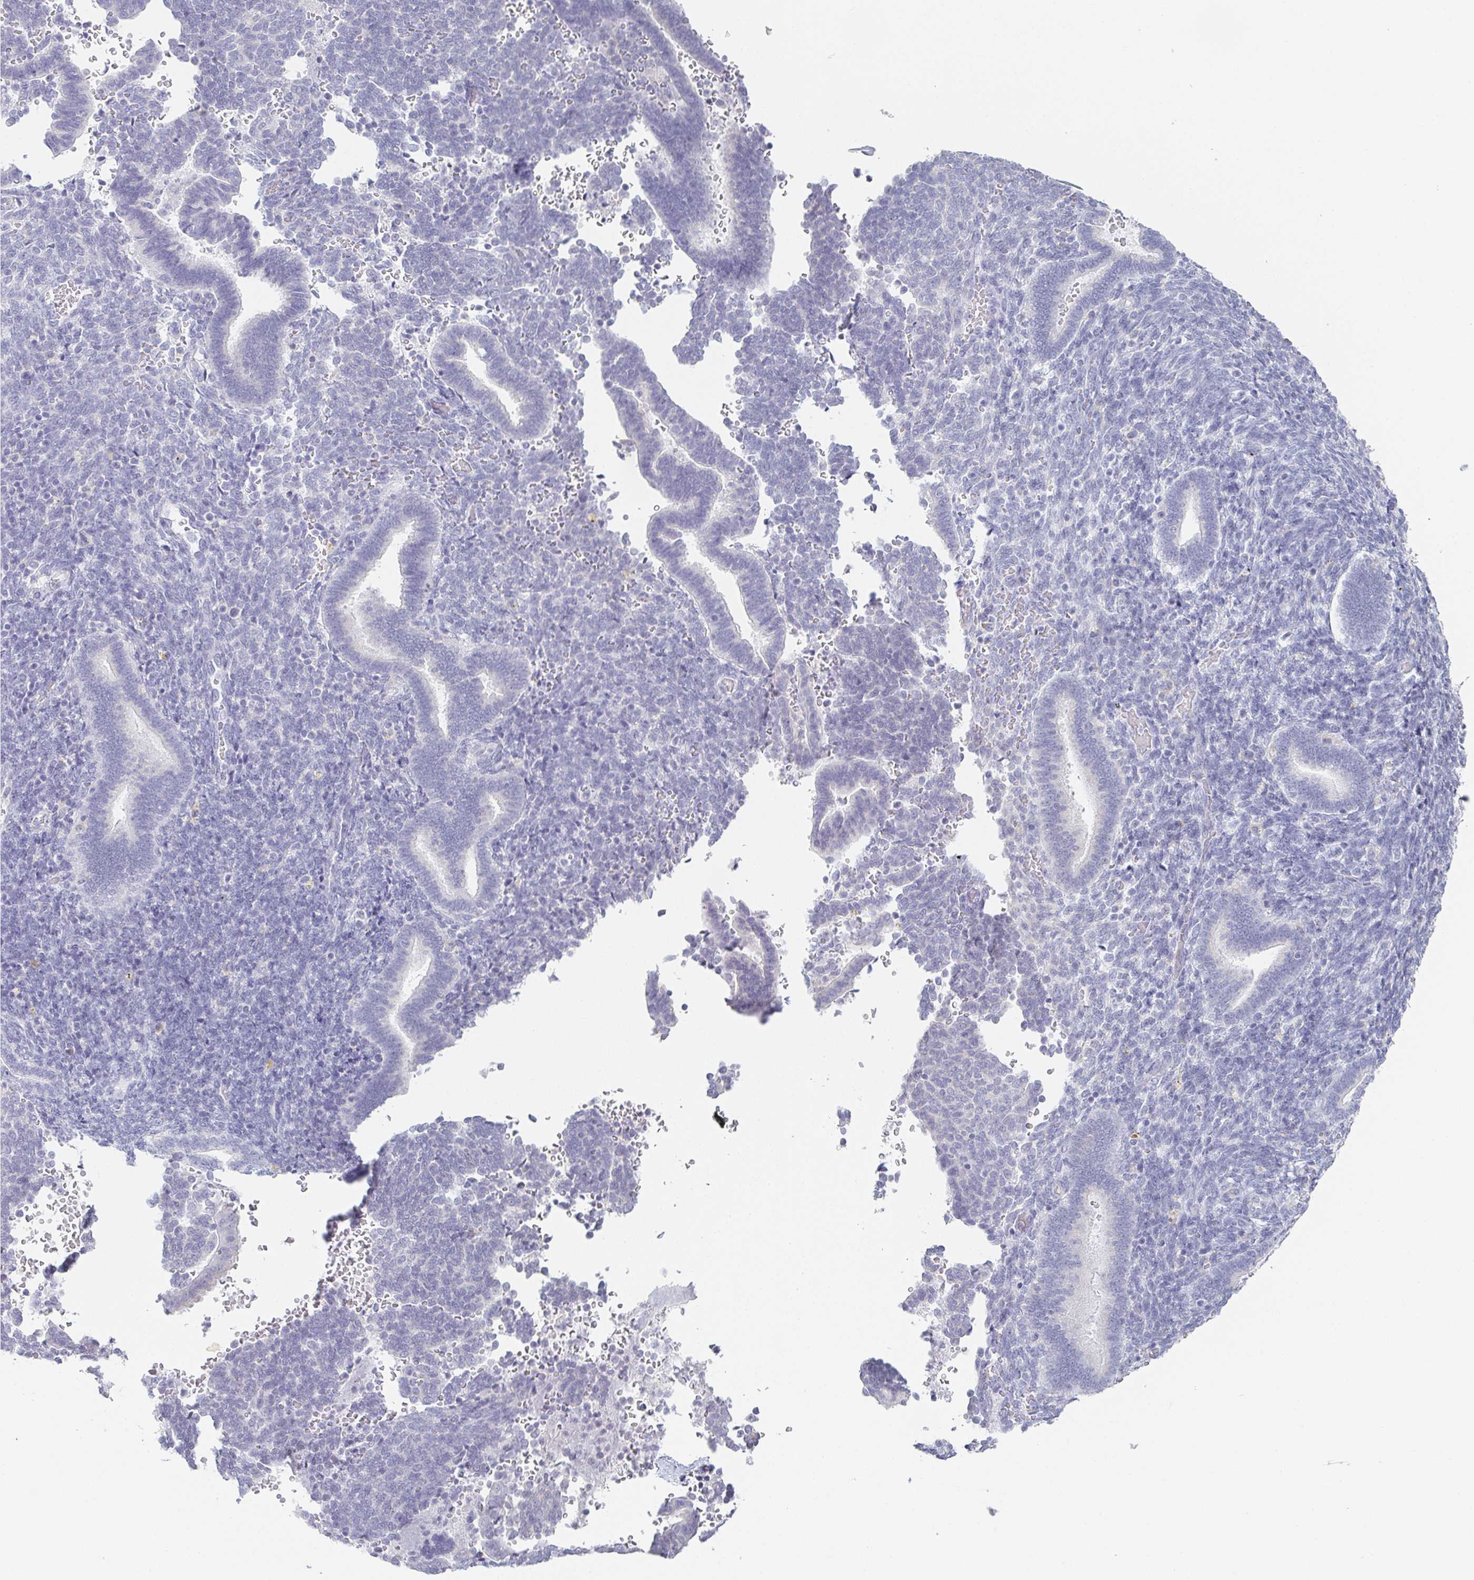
{"staining": {"intensity": "negative", "quantity": "none", "location": "none"}, "tissue": "endometrium", "cell_type": "Cells in endometrial stroma", "image_type": "normal", "snomed": [{"axis": "morphology", "description": "Normal tissue, NOS"}, {"axis": "topography", "description": "Endometrium"}], "caption": "A high-resolution histopathology image shows IHC staining of normal endometrium, which reveals no significant positivity in cells in endometrial stroma.", "gene": "PRR27", "patient": {"sex": "female", "age": 34}}